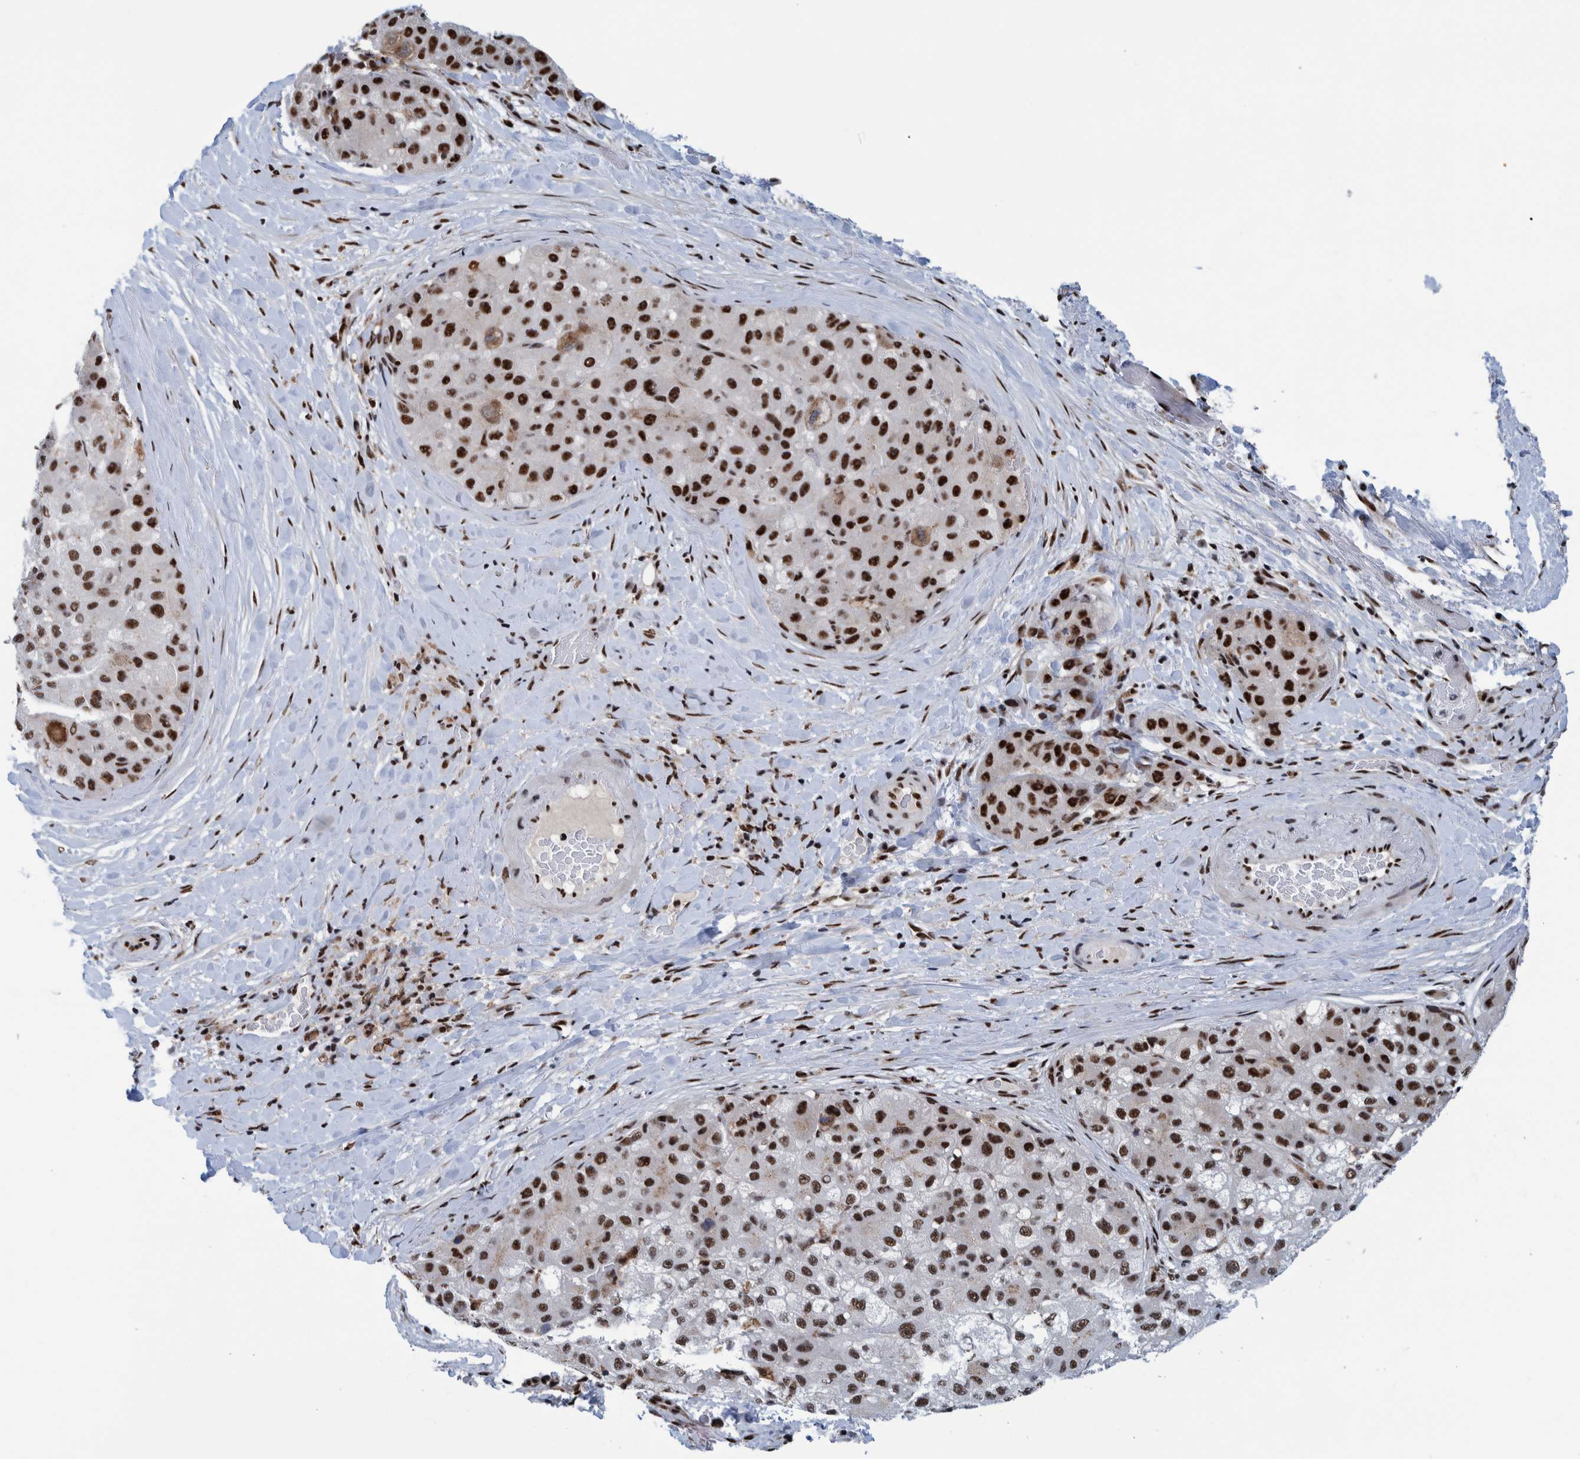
{"staining": {"intensity": "strong", "quantity": ">75%", "location": "nuclear"}, "tissue": "liver cancer", "cell_type": "Tumor cells", "image_type": "cancer", "snomed": [{"axis": "morphology", "description": "Carcinoma, Hepatocellular, NOS"}, {"axis": "topography", "description": "Liver"}], "caption": "Human liver cancer stained for a protein (brown) demonstrates strong nuclear positive staining in approximately >75% of tumor cells.", "gene": "EFTUD2", "patient": {"sex": "male", "age": 80}}